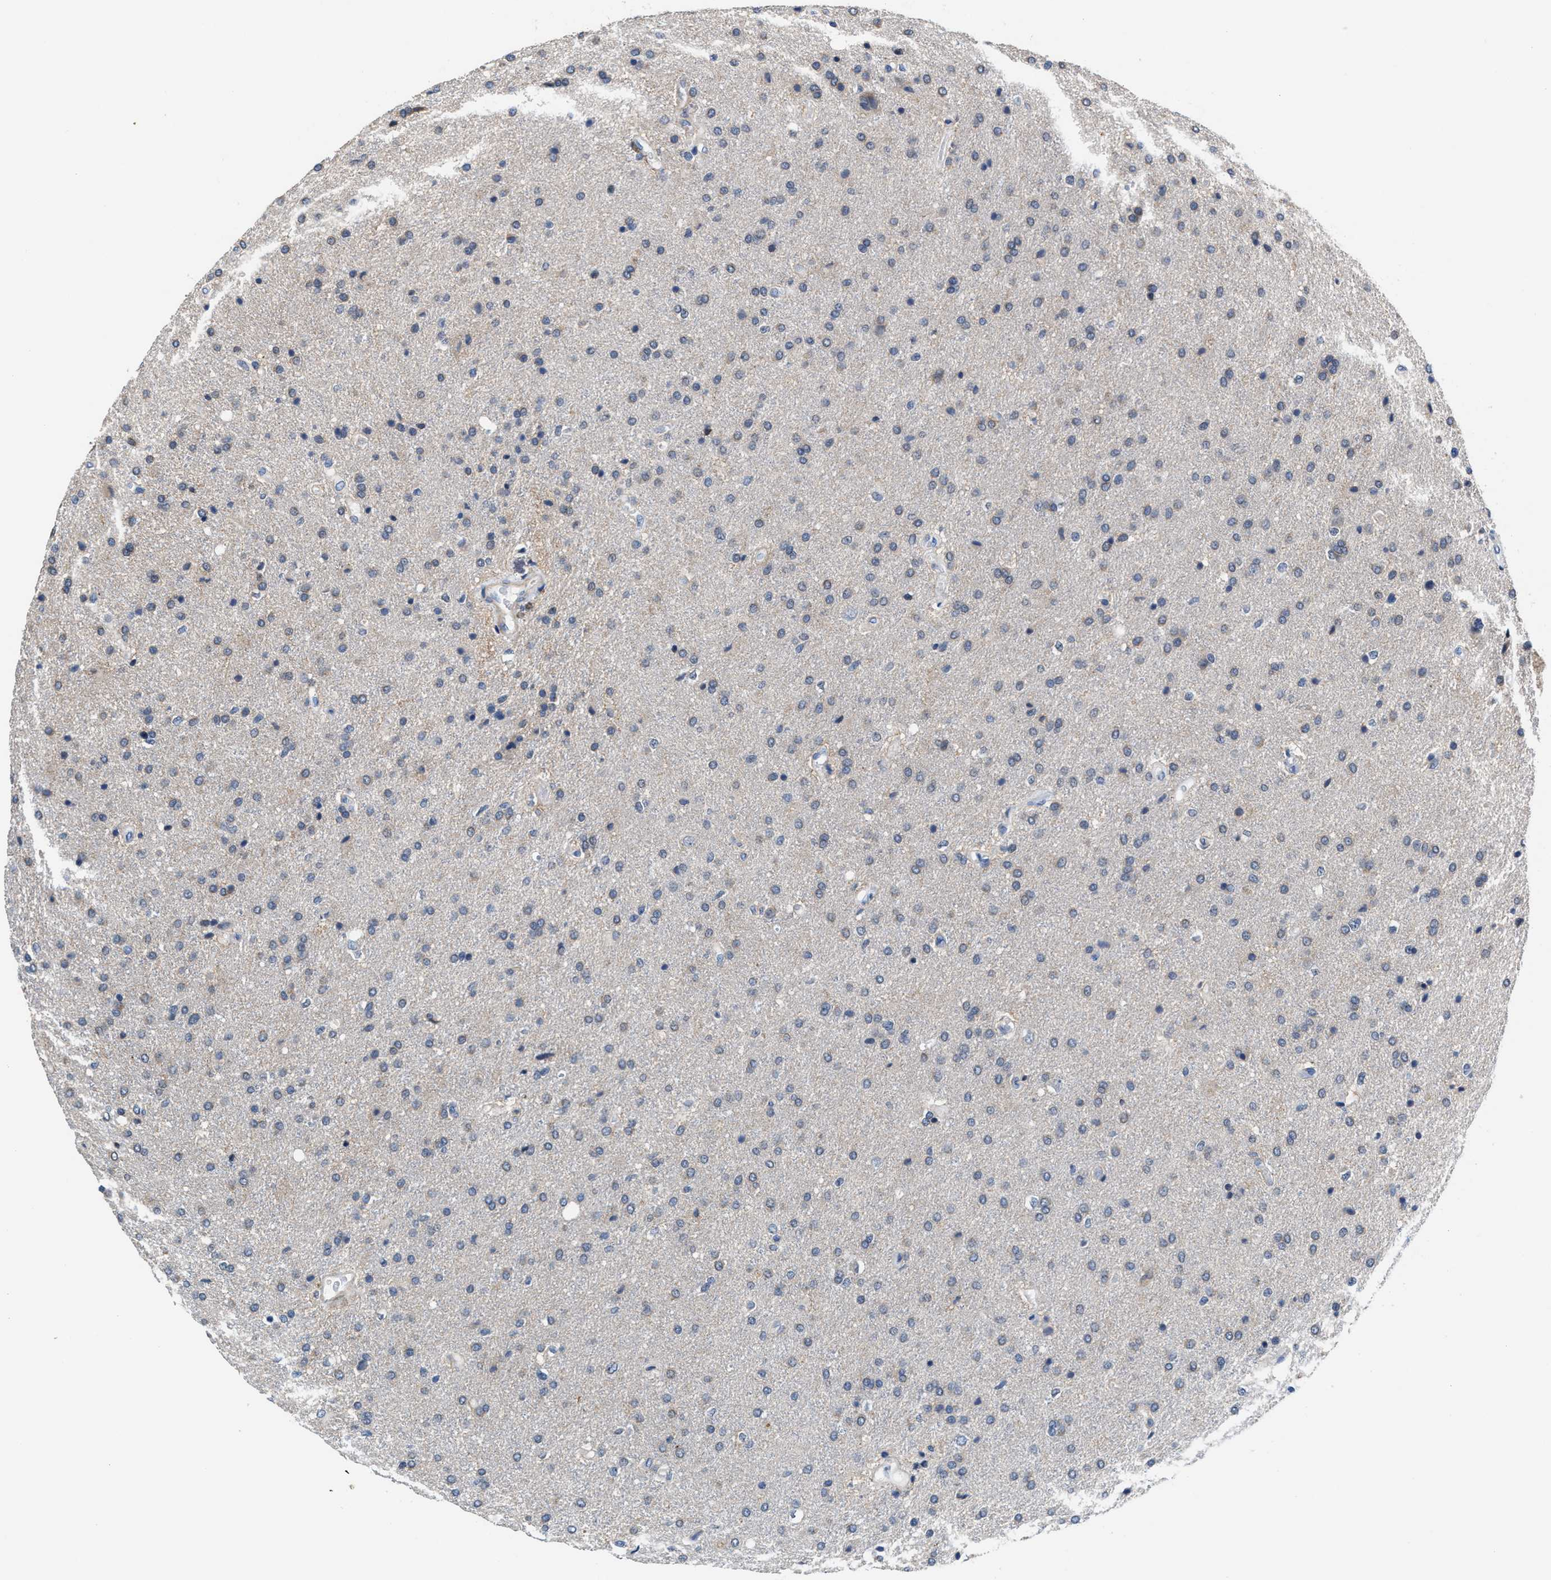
{"staining": {"intensity": "weak", "quantity": "25%-75%", "location": "cytoplasmic/membranous"}, "tissue": "glioma", "cell_type": "Tumor cells", "image_type": "cancer", "snomed": [{"axis": "morphology", "description": "Glioma, malignant, High grade"}, {"axis": "topography", "description": "Brain"}], "caption": "Glioma tissue demonstrates weak cytoplasmic/membranous staining in approximately 25%-75% of tumor cells, visualized by immunohistochemistry. (IHC, brightfield microscopy, high magnification).", "gene": "MYH3", "patient": {"sex": "male", "age": 72}}